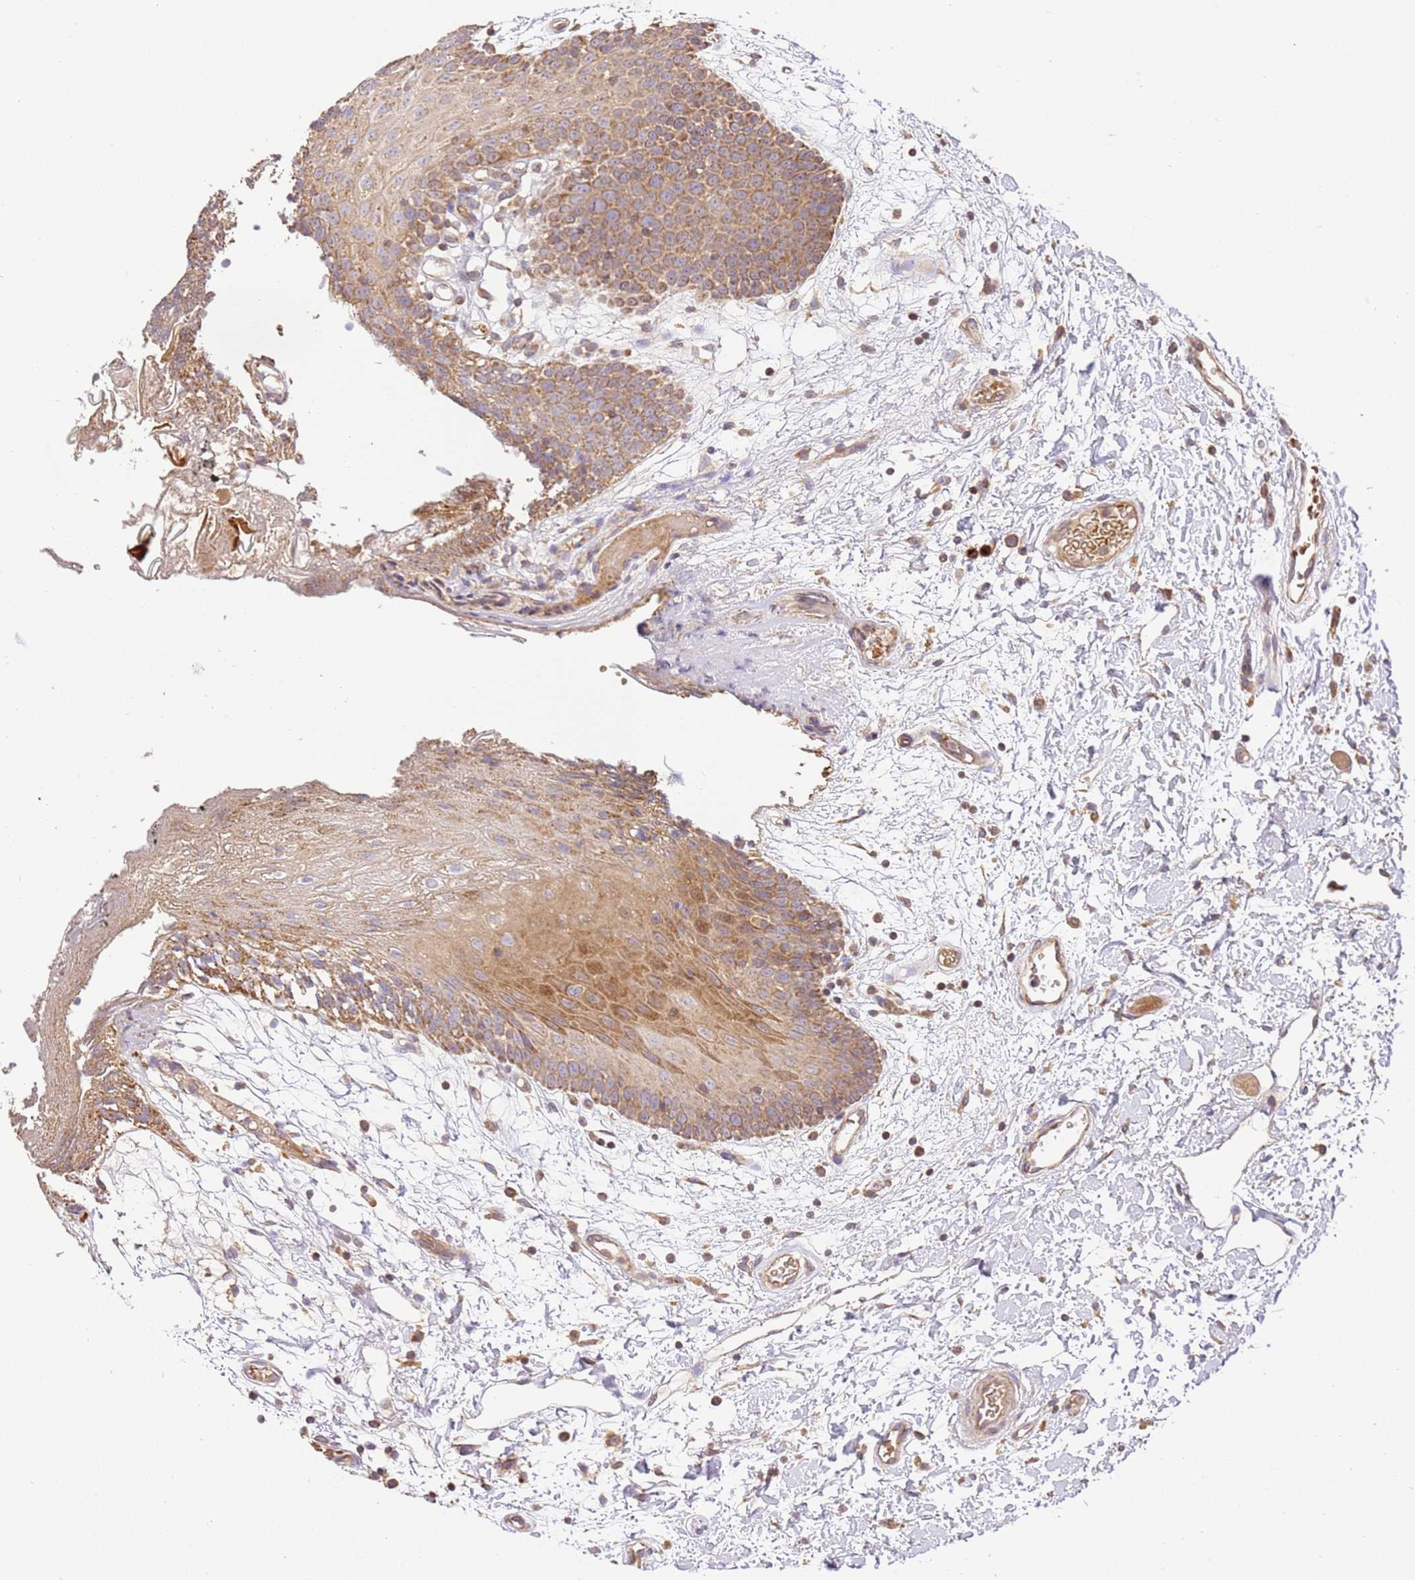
{"staining": {"intensity": "moderate", "quantity": ">75%", "location": "cytoplasmic/membranous"}, "tissue": "oral mucosa", "cell_type": "Squamous epithelial cells", "image_type": "normal", "snomed": [{"axis": "morphology", "description": "Normal tissue, NOS"}, {"axis": "topography", "description": "Skeletal muscle"}, {"axis": "topography", "description": "Oral tissue"}, {"axis": "topography", "description": "Salivary gland"}, {"axis": "topography", "description": "Peripheral nerve tissue"}], "caption": "Brown immunohistochemical staining in normal oral mucosa displays moderate cytoplasmic/membranous staining in approximately >75% of squamous epithelial cells.", "gene": "SPATA2L", "patient": {"sex": "male", "age": 54}}